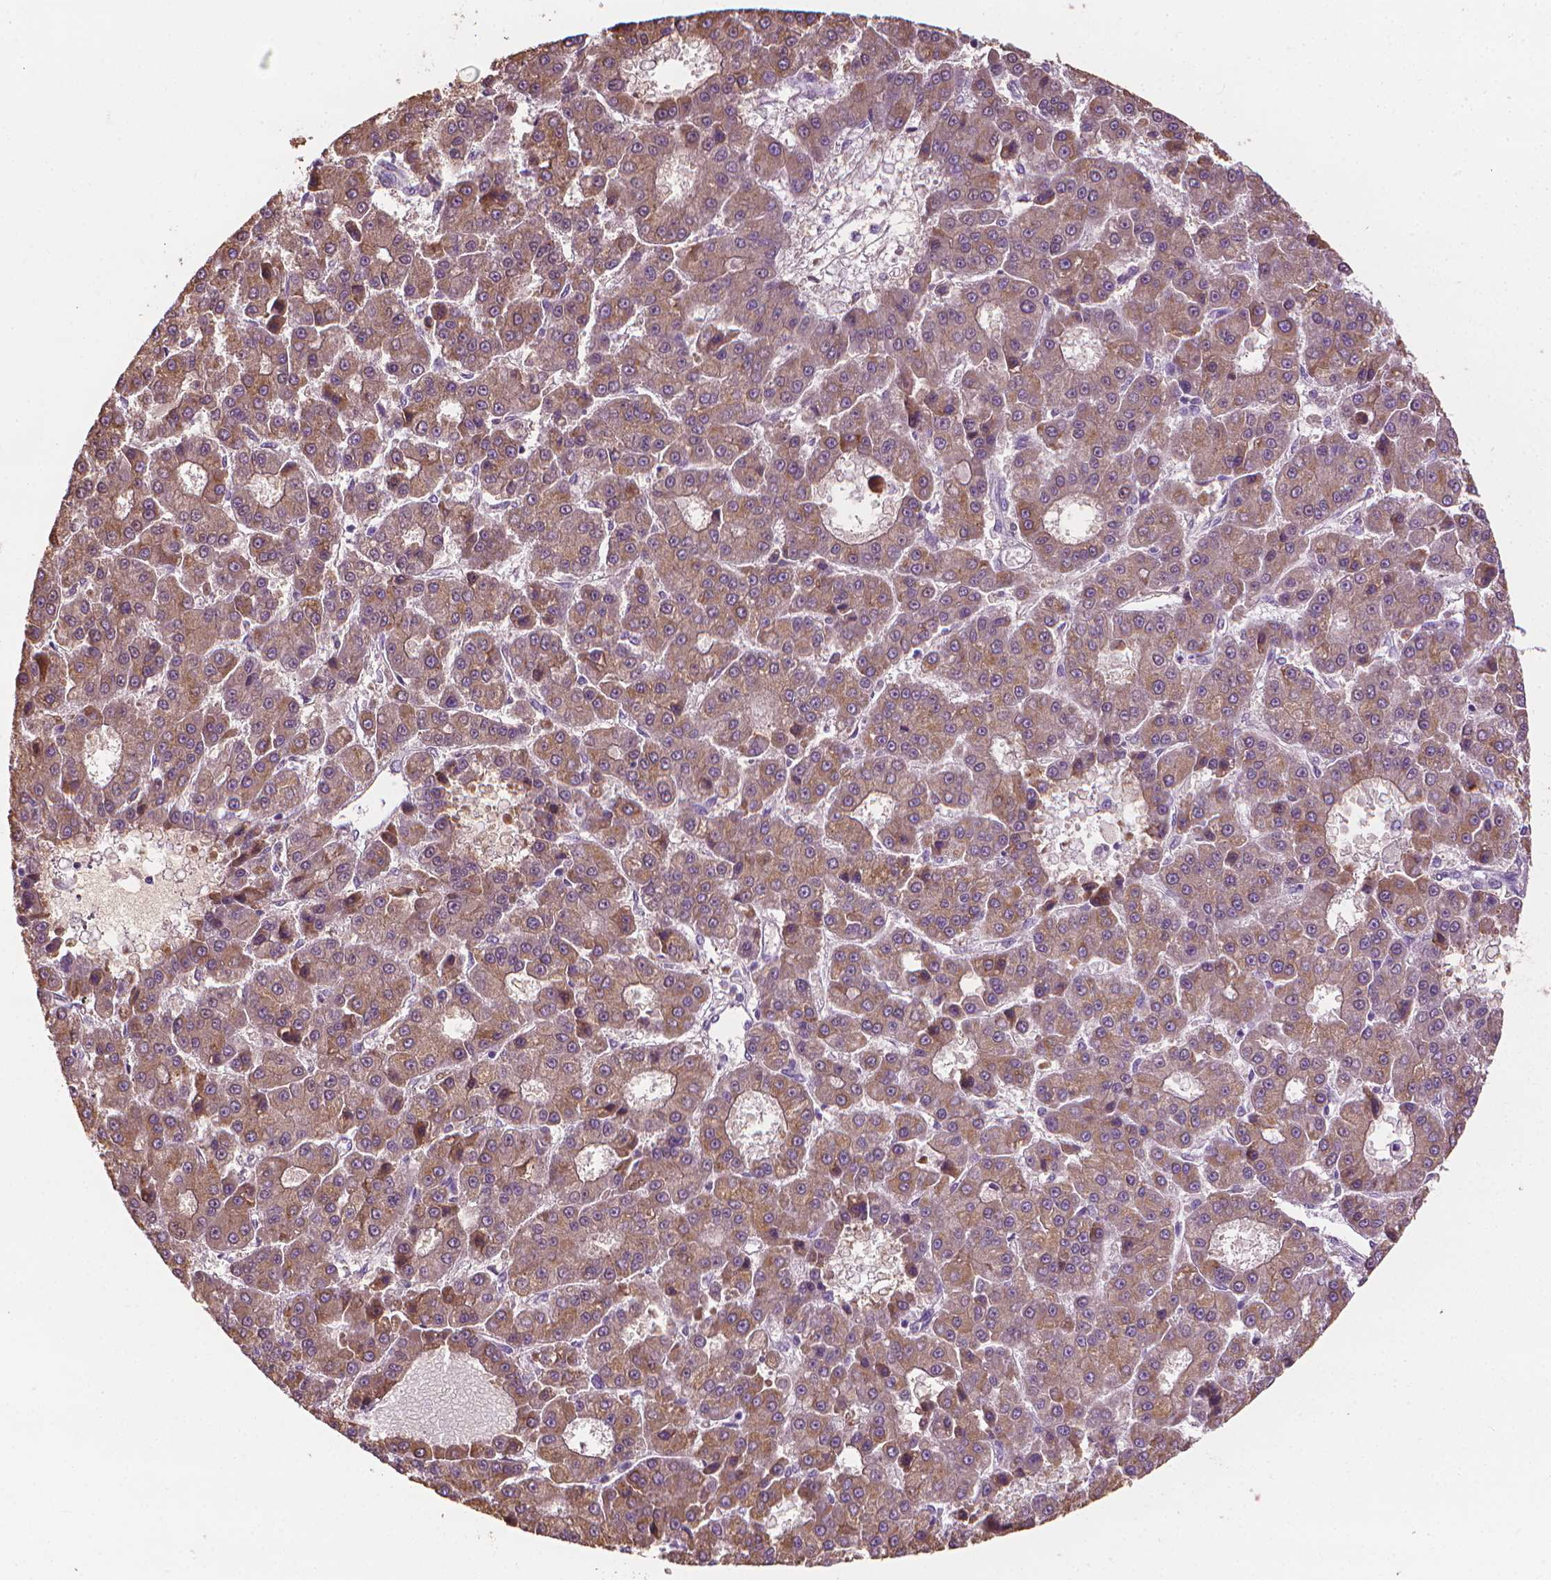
{"staining": {"intensity": "weak", "quantity": ">75%", "location": "cytoplasmic/membranous"}, "tissue": "liver cancer", "cell_type": "Tumor cells", "image_type": "cancer", "snomed": [{"axis": "morphology", "description": "Carcinoma, Hepatocellular, NOS"}, {"axis": "topography", "description": "Liver"}], "caption": "Human liver cancer stained with a protein marker demonstrates weak staining in tumor cells.", "gene": "RIIAD1", "patient": {"sex": "male", "age": 70}}